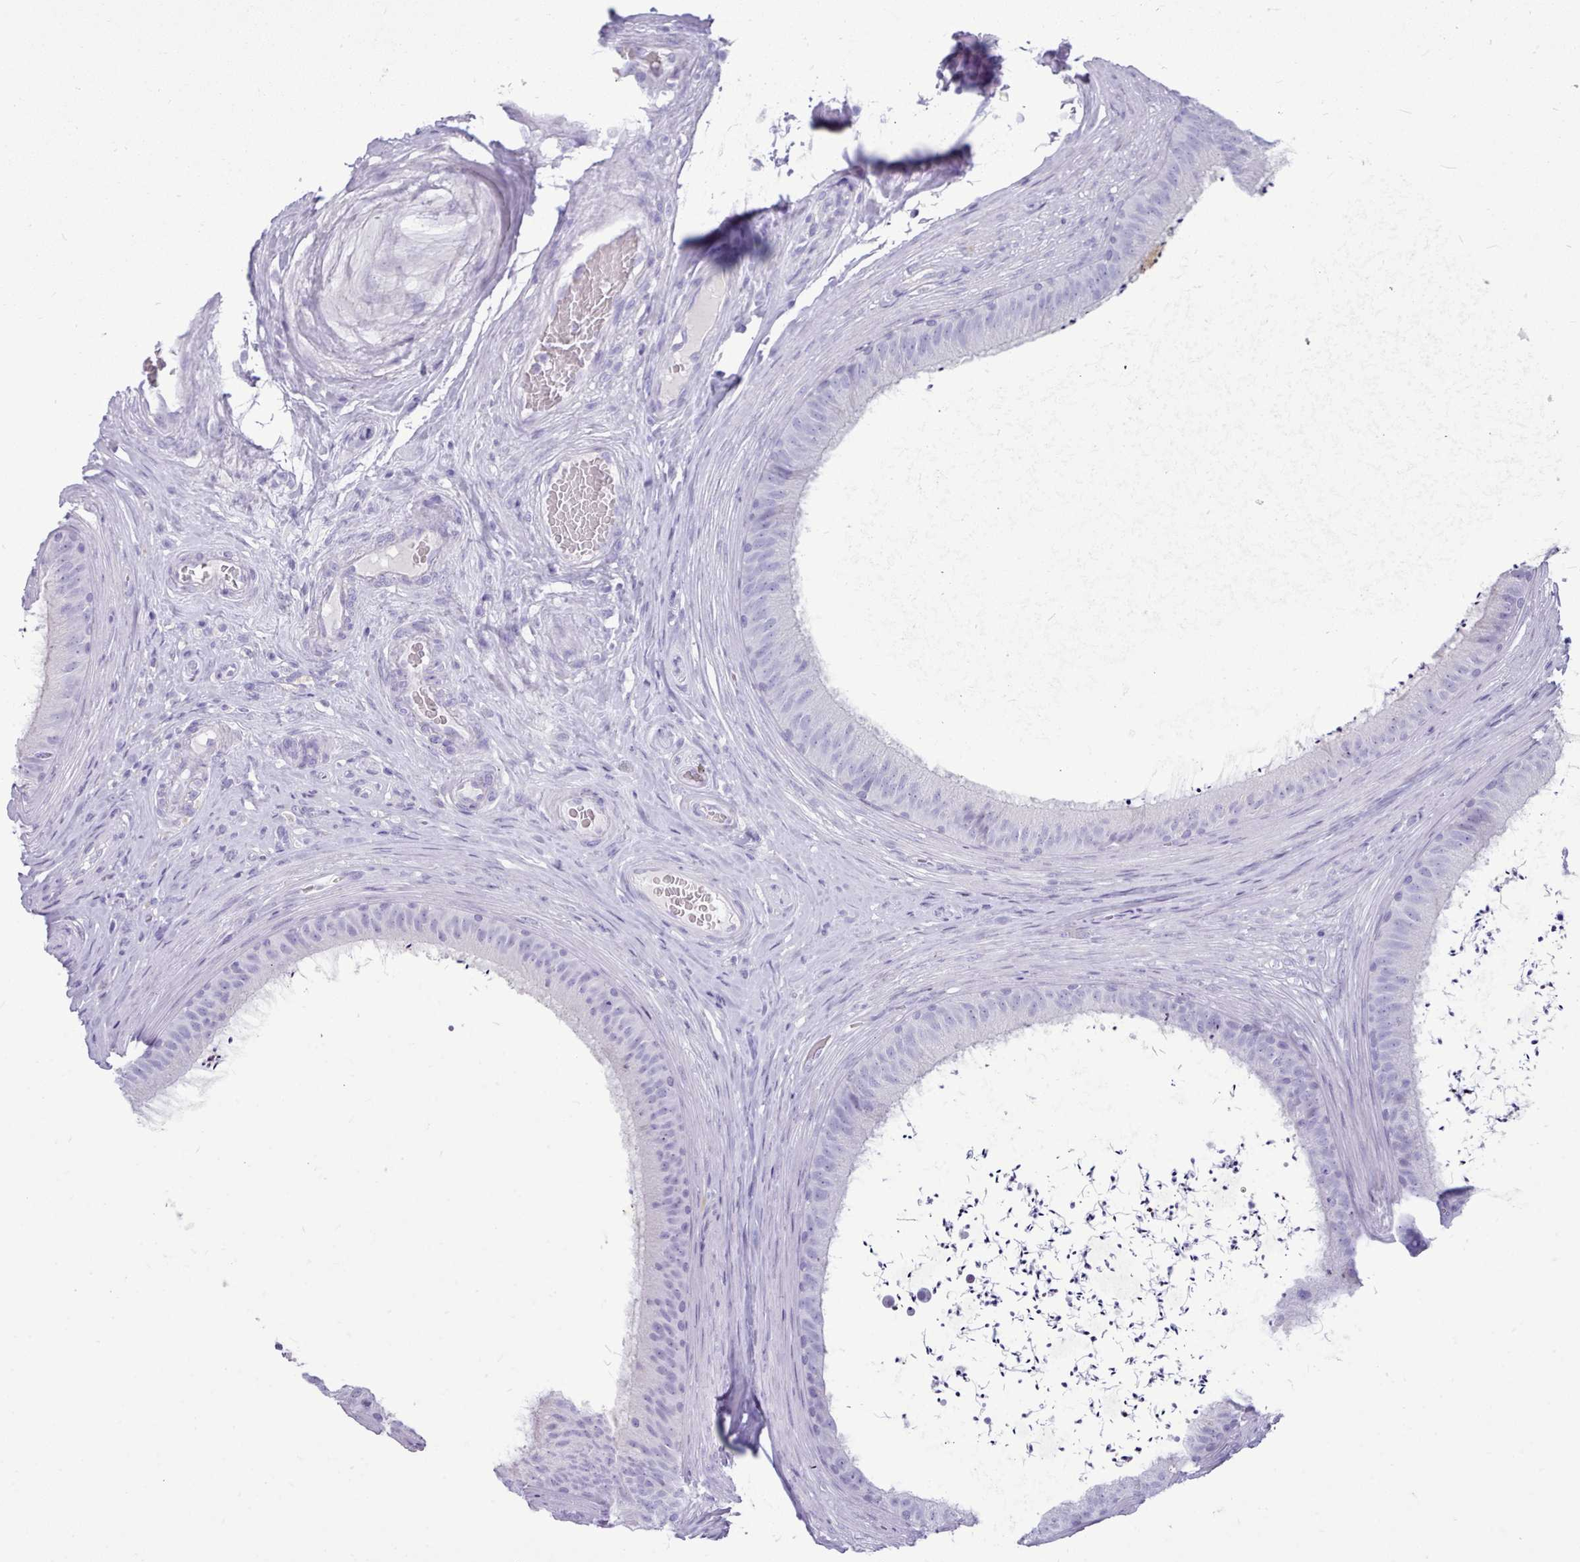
{"staining": {"intensity": "negative", "quantity": "none", "location": "none"}, "tissue": "epididymis", "cell_type": "Glandular cells", "image_type": "normal", "snomed": [{"axis": "morphology", "description": "Normal tissue, NOS"}, {"axis": "topography", "description": "Testis"}, {"axis": "topography", "description": "Epididymis"}], "caption": "Glandular cells show no significant expression in normal epididymis. (Brightfield microscopy of DAB immunohistochemistry (IHC) at high magnification).", "gene": "NKX1", "patient": {"sex": "male", "age": 41}}